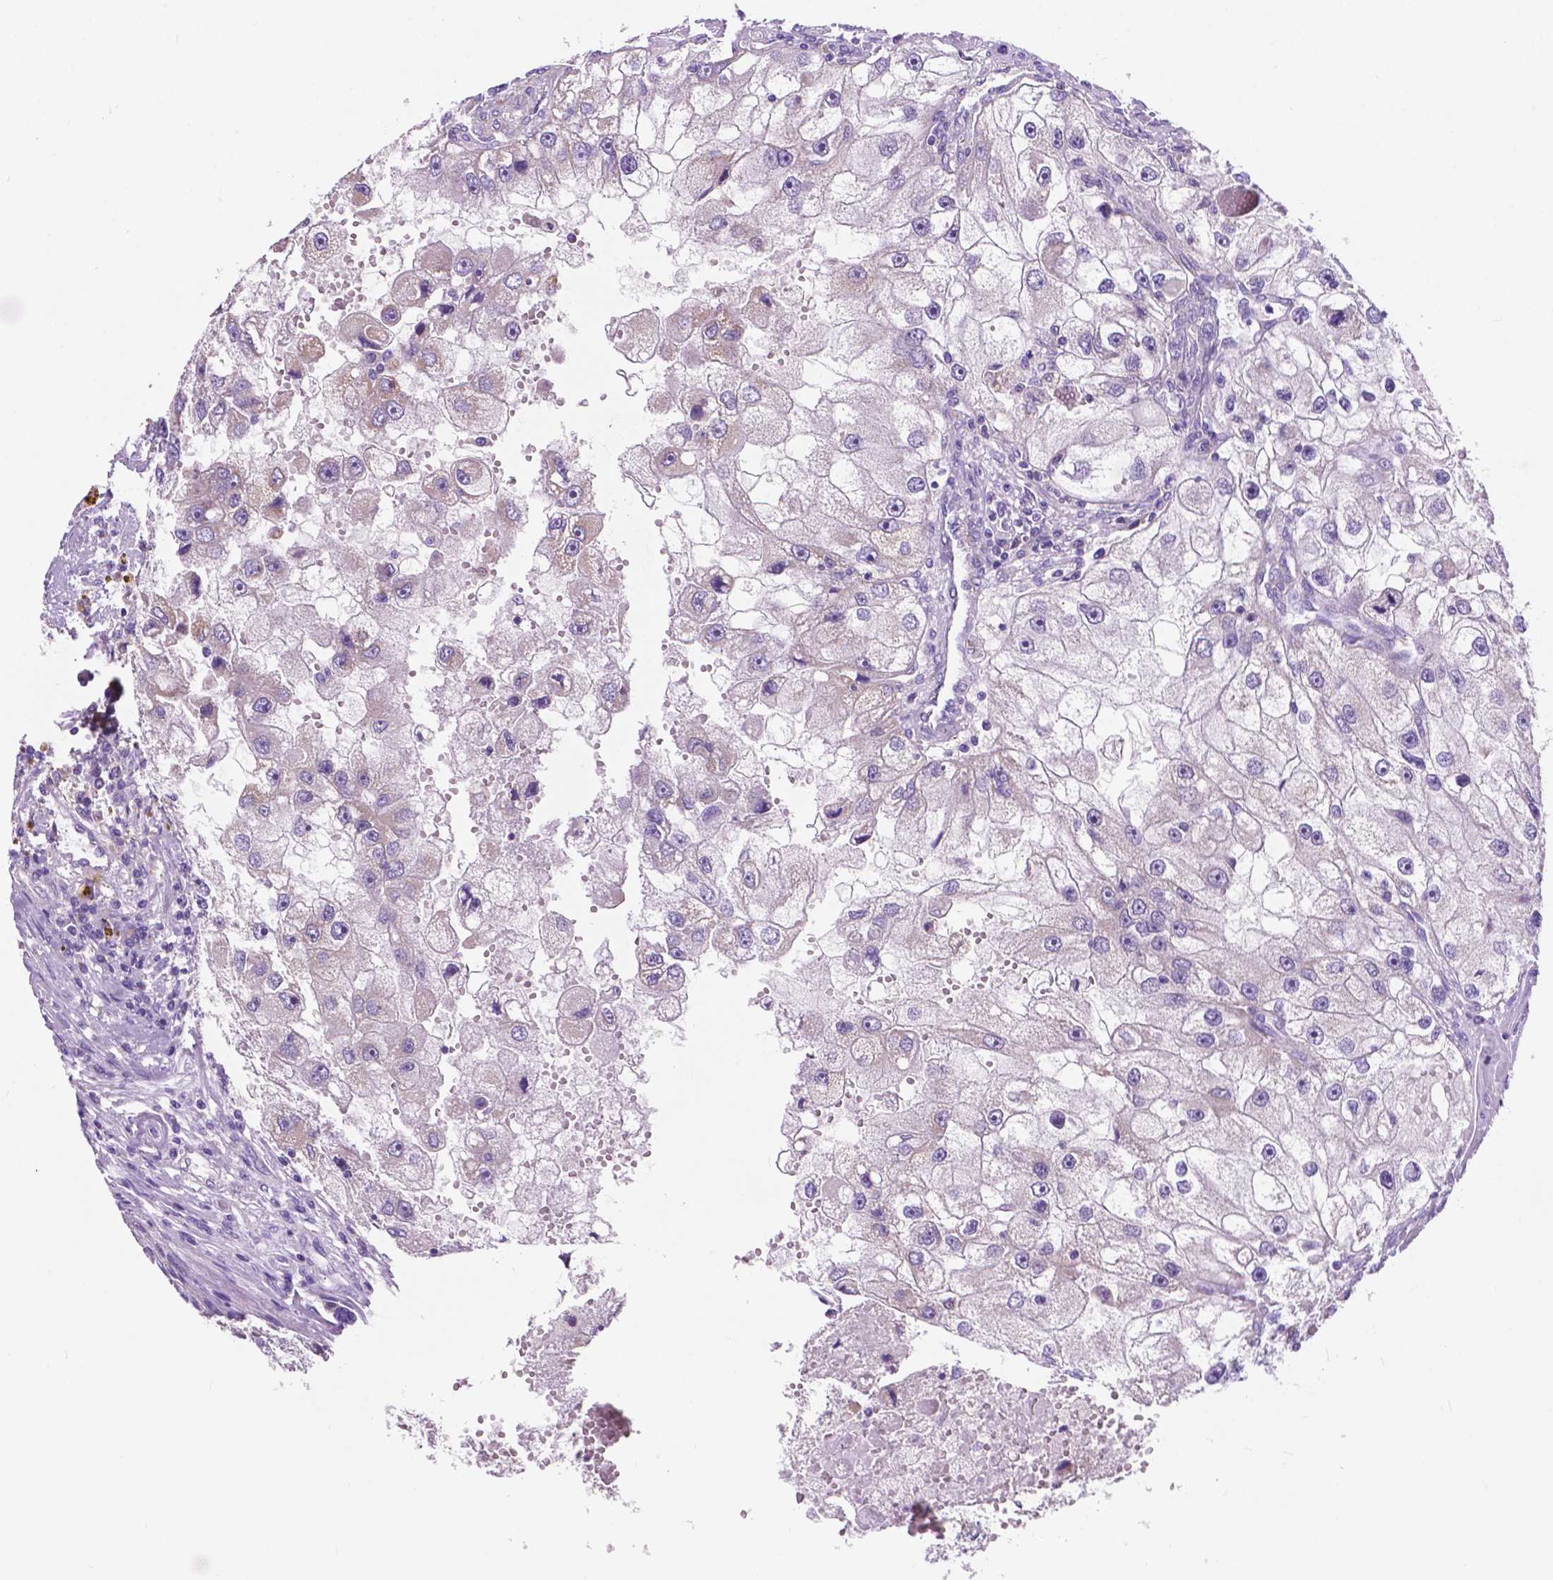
{"staining": {"intensity": "negative", "quantity": "none", "location": "none"}, "tissue": "renal cancer", "cell_type": "Tumor cells", "image_type": "cancer", "snomed": [{"axis": "morphology", "description": "Adenocarcinoma, NOS"}, {"axis": "topography", "description": "Kidney"}], "caption": "This is a micrograph of IHC staining of adenocarcinoma (renal), which shows no positivity in tumor cells.", "gene": "TRPV5", "patient": {"sex": "male", "age": 63}}